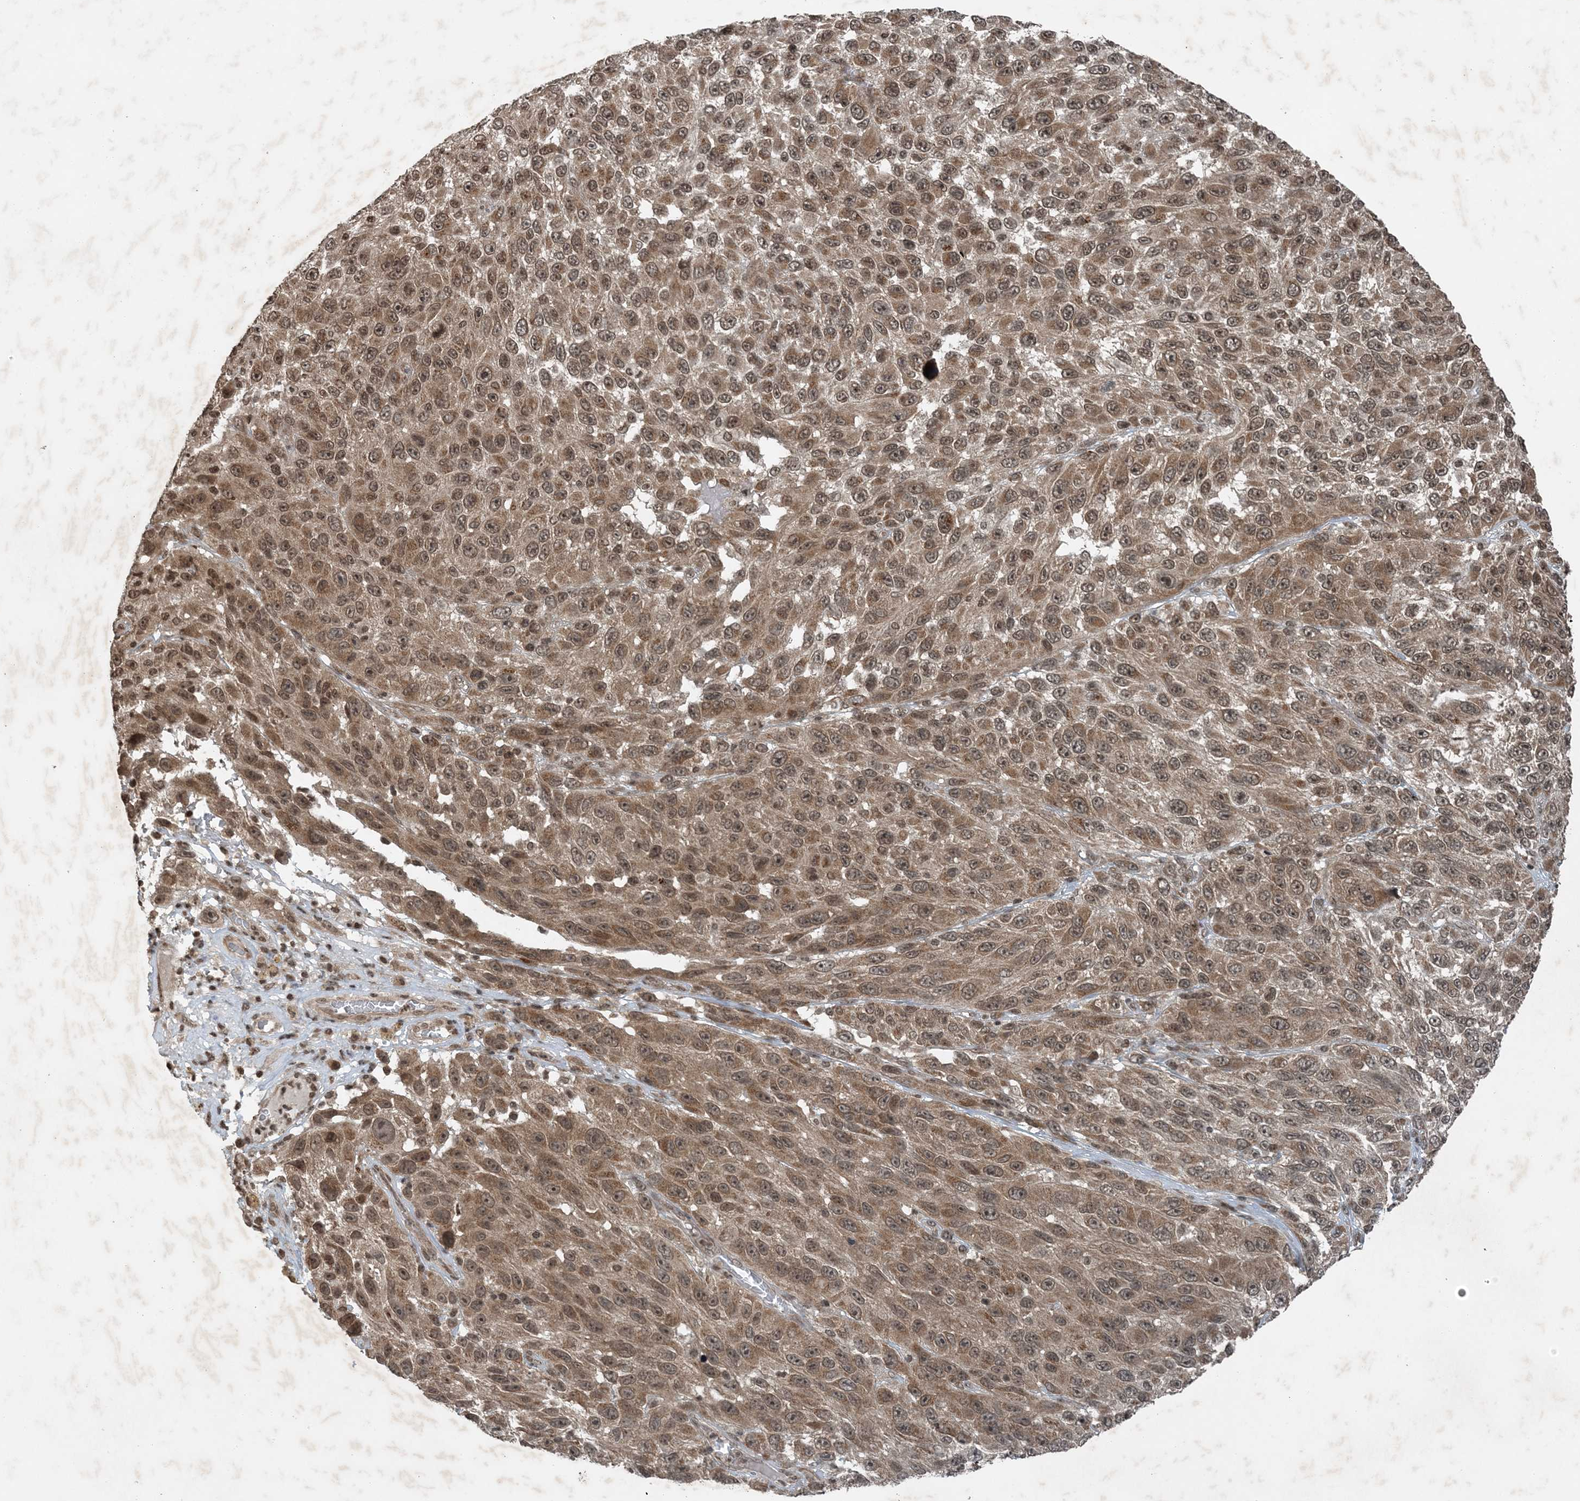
{"staining": {"intensity": "moderate", "quantity": ">75%", "location": "cytoplasmic/membranous,nuclear"}, "tissue": "melanoma", "cell_type": "Tumor cells", "image_type": "cancer", "snomed": [{"axis": "morphology", "description": "Malignant melanoma, NOS"}, {"axis": "topography", "description": "Skin"}], "caption": "A high-resolution photomicrograph shows immunohistochemistry staining of melanoma, which reveals moderate cytoplasmic/membranous and nuclear positivity in approximately >75% of tumor cells.", "gene": "ZFAND2B", "patient": {"sex": "female", "age": 96}}